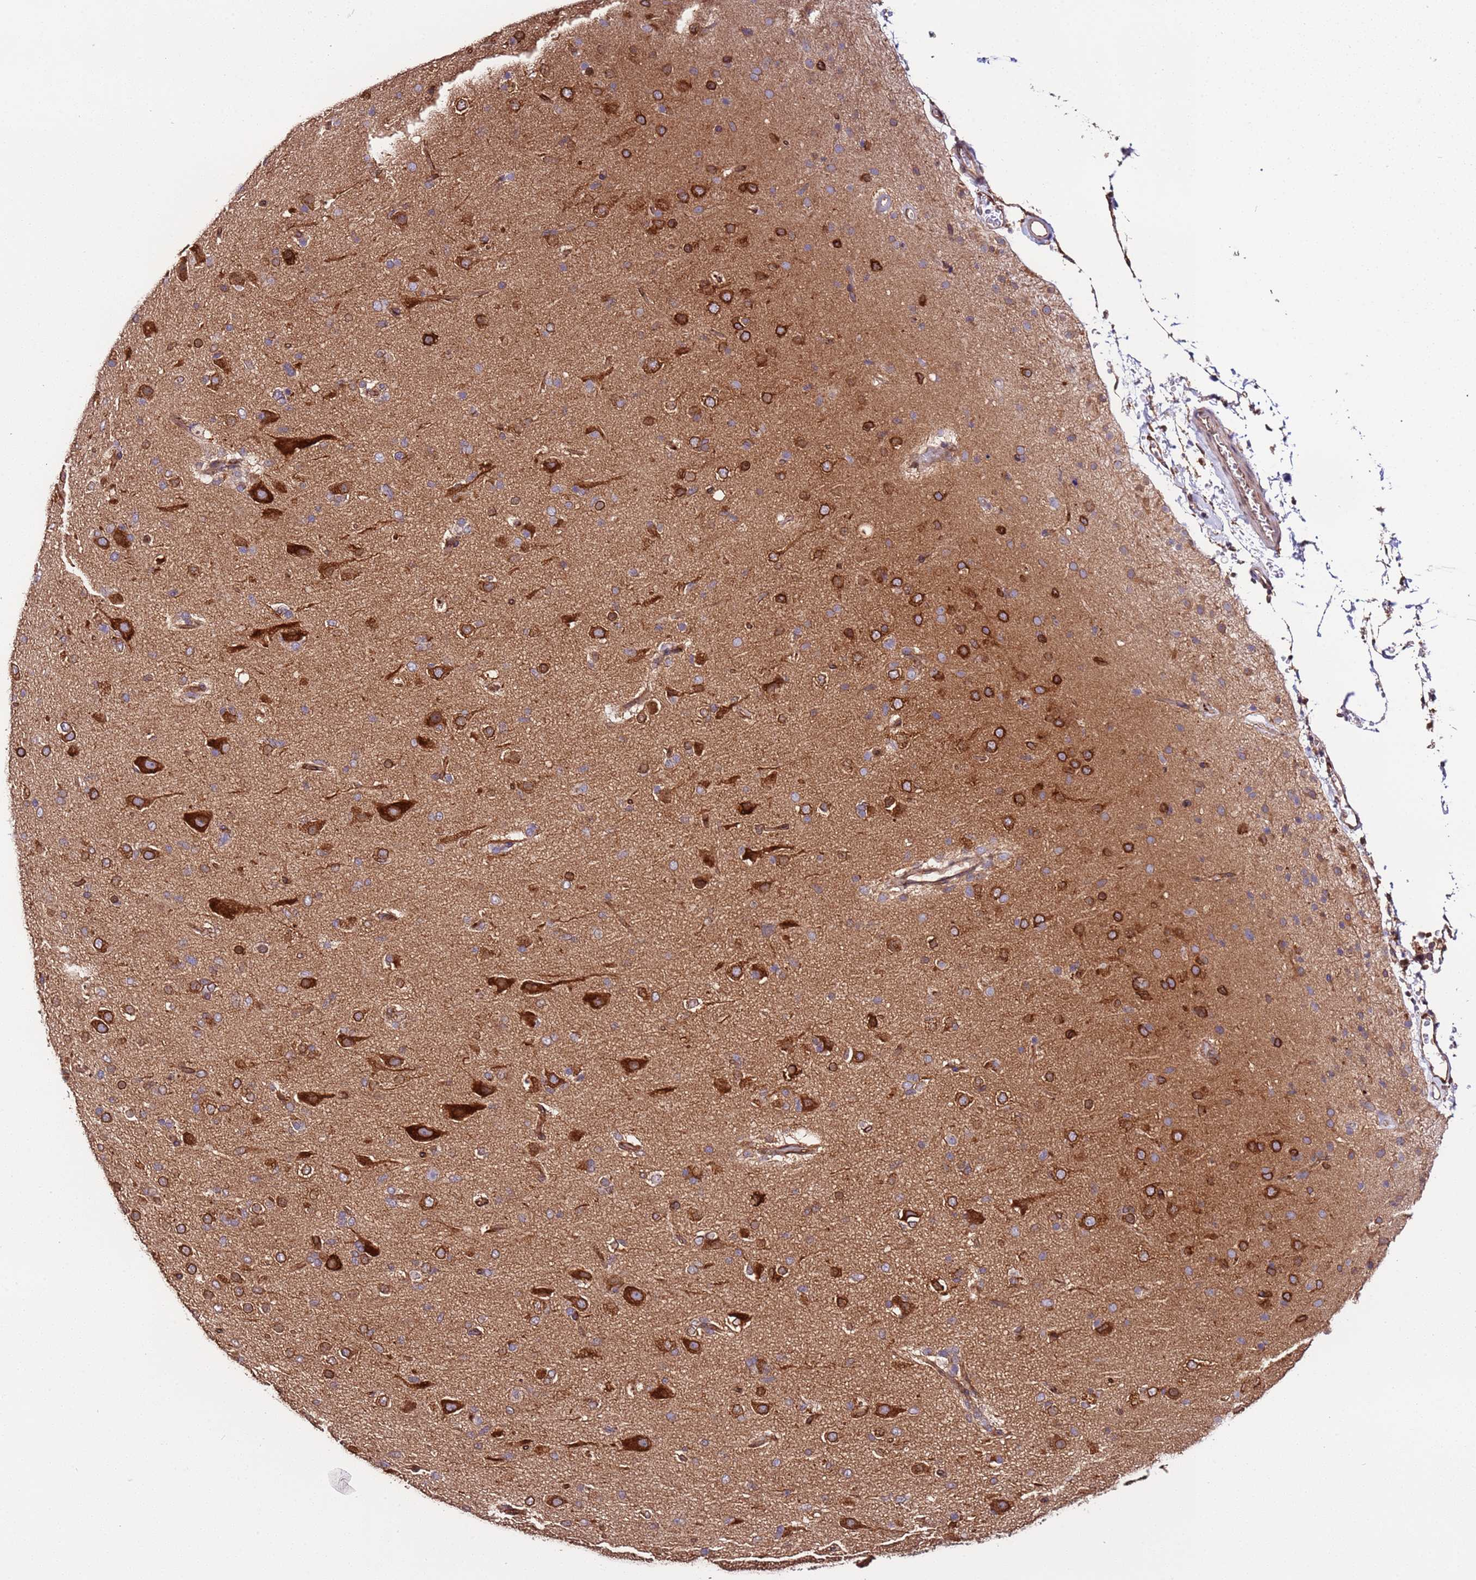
{"staining": {"intensity": "strong", "quantity": "25%-75%", "location": "cytoplasmic/membranous"}, "tissue": "glioma", "cell_type": "Tumor cells", "image_type": "cancer", "snomed": [{"axis": "morphology", "description": "Glioma, malignant, Low grade"}, {"axis": "topography", "description": "Brain"}], "caption": "Protein analysis of malignant low-grade glioma tissue exhibits strong cytoplasmic/membranous staining in about 25%-75% of tumor cells. The staining was performed using DAB, with brown indicating positive protein expression. Nuclei are stained blue with hematoxylin.", "gene": "SLC41A3", "patient": {"sex": "male", "age": 65}}